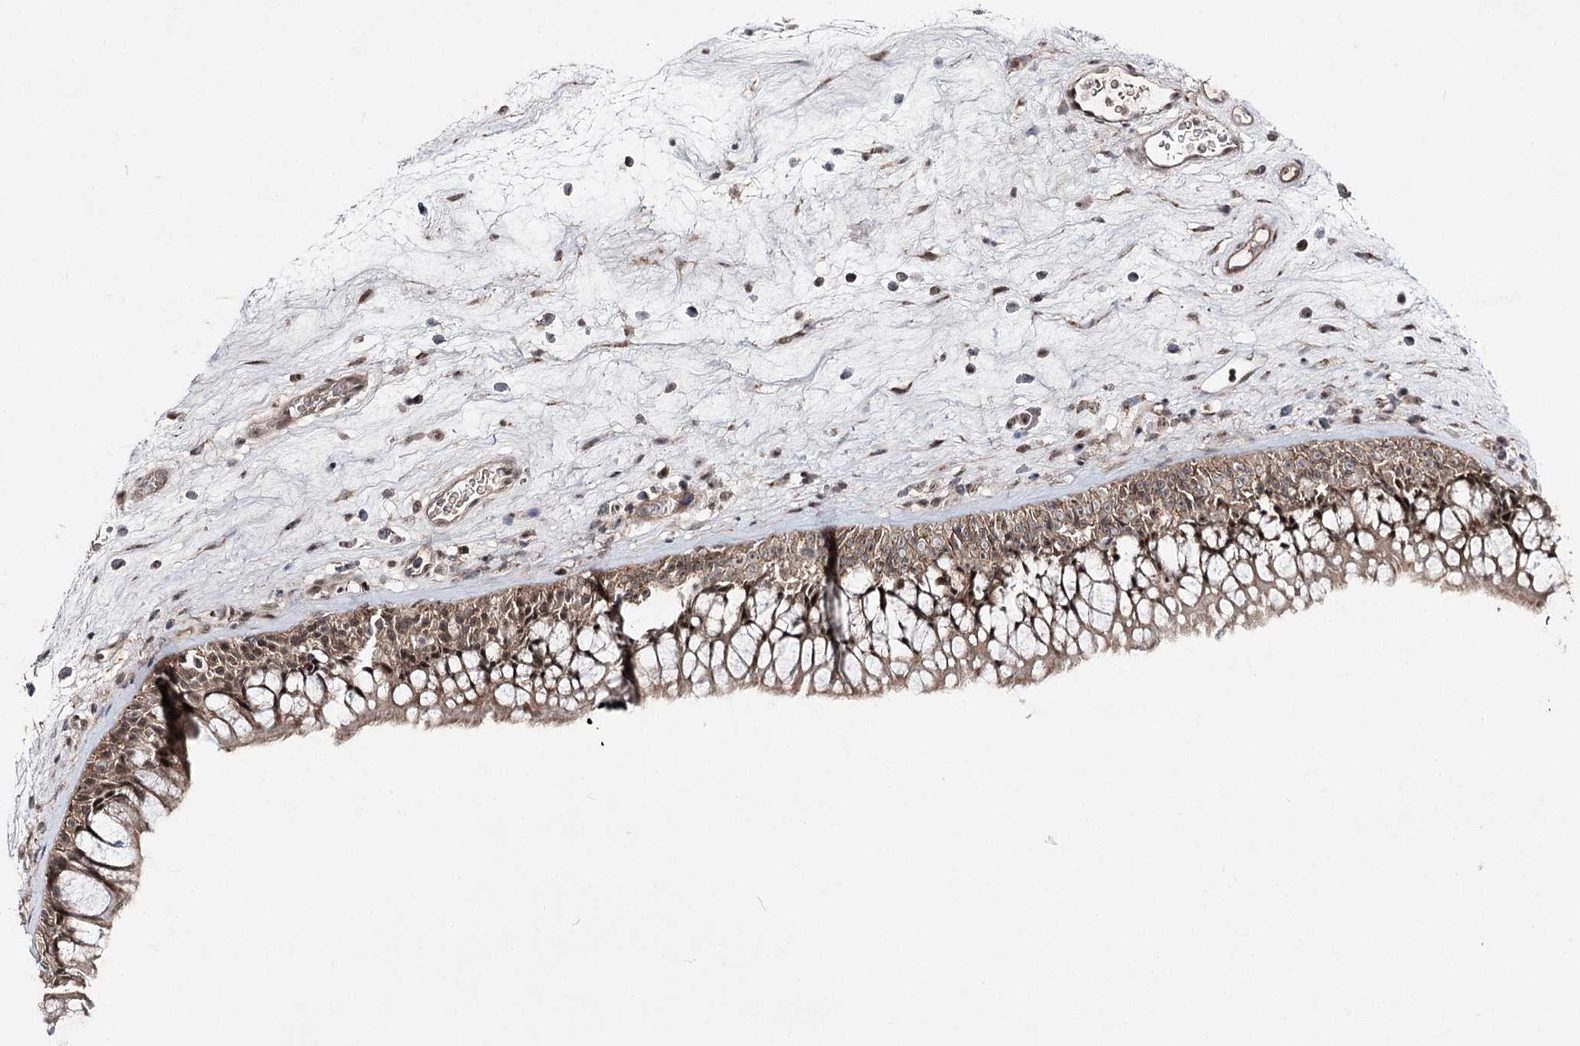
{"staining": {"intensity": "moderate", "quantity": ">75%", "location": "cytoplasmic/membranous,nuclear"}, "tissue": "nasopharynx", "cell_type": "Respiratory epithelial cells", "image_type": "normal", "snomed": [{"axis": "morphology", "description": "Normal tissue, NOS"}, {"axis": "morphology", "description": "Inflammation, NOS"}, {"axis": "morphology", "description": "Malignant melanoma, Metastatic site"}, {"axis": "topography", "description": "Nasopharynx"}], "caption": "Immunohistochemistry (IHC) micrograph of benign nasopharynx stained for a protein (brown), which displays medium levels of moderate cytoplasmic/membranous,nuclear expression in about >75% of respiratory epithelial cells.", "gene": "HOXC11", "patient": {"sex": "male", "age": 70}}